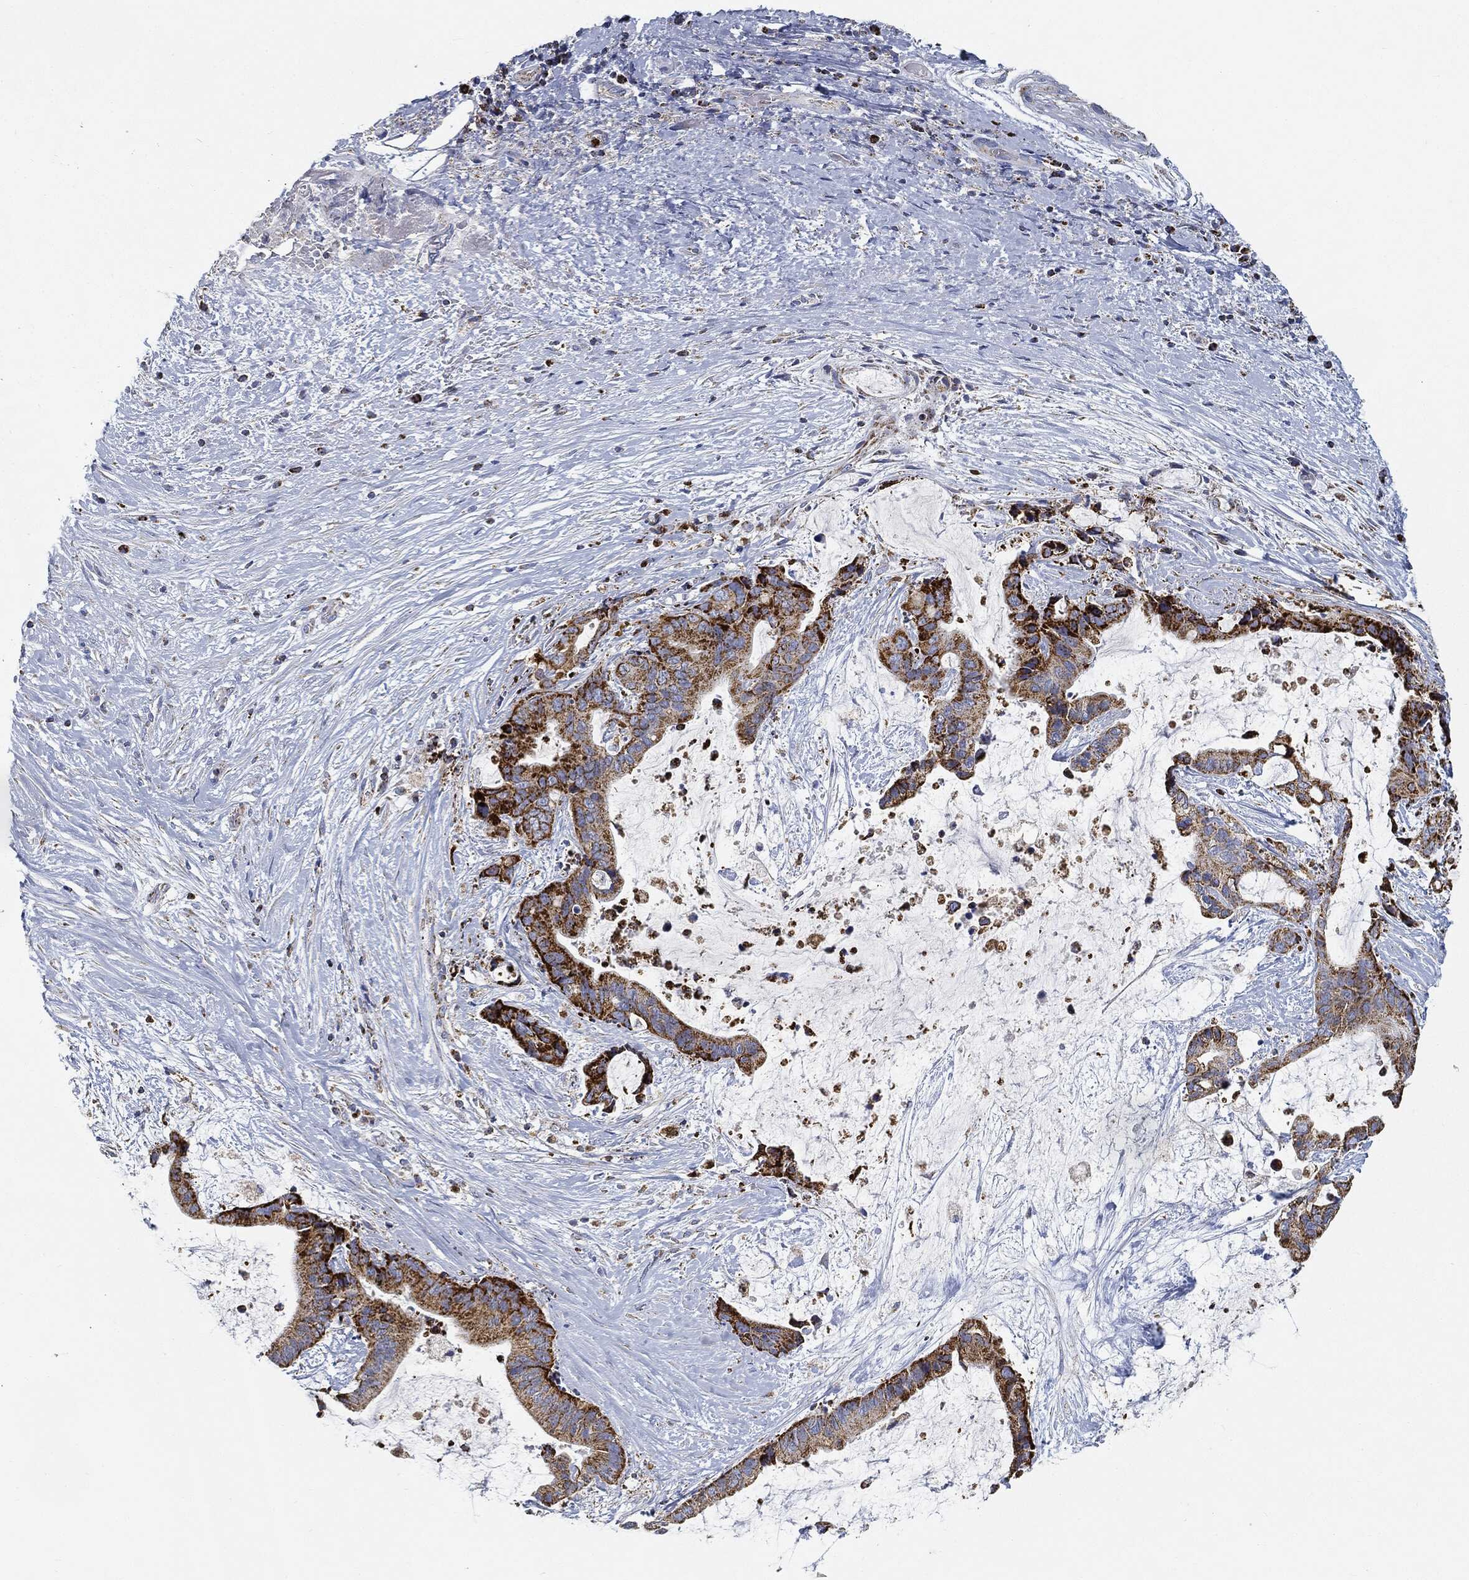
{"staining": {"intensity": "strong", "quantity": ">75%", "location": "cytoplasmic/membranous"}, "tissue": "liver cancer", "cell_type": "Tumor cells", "image_type": "cancer", "snomed": [{"axis": "morphology", "description": "Cholangiocarcinoma"}, {"axis": "topography", "description": "Liver"}], "caption": "Immunohistochemistry of human liver cholangiocarcinoma reveals high levels of strong cytoplasmic/membranous expression in approximately >75% of tumor cells. (Brightfield microscopy of DAB IHC at high magnification).", "gene": "CAPN15", "patient": {"sex": "female", "age": 73}}